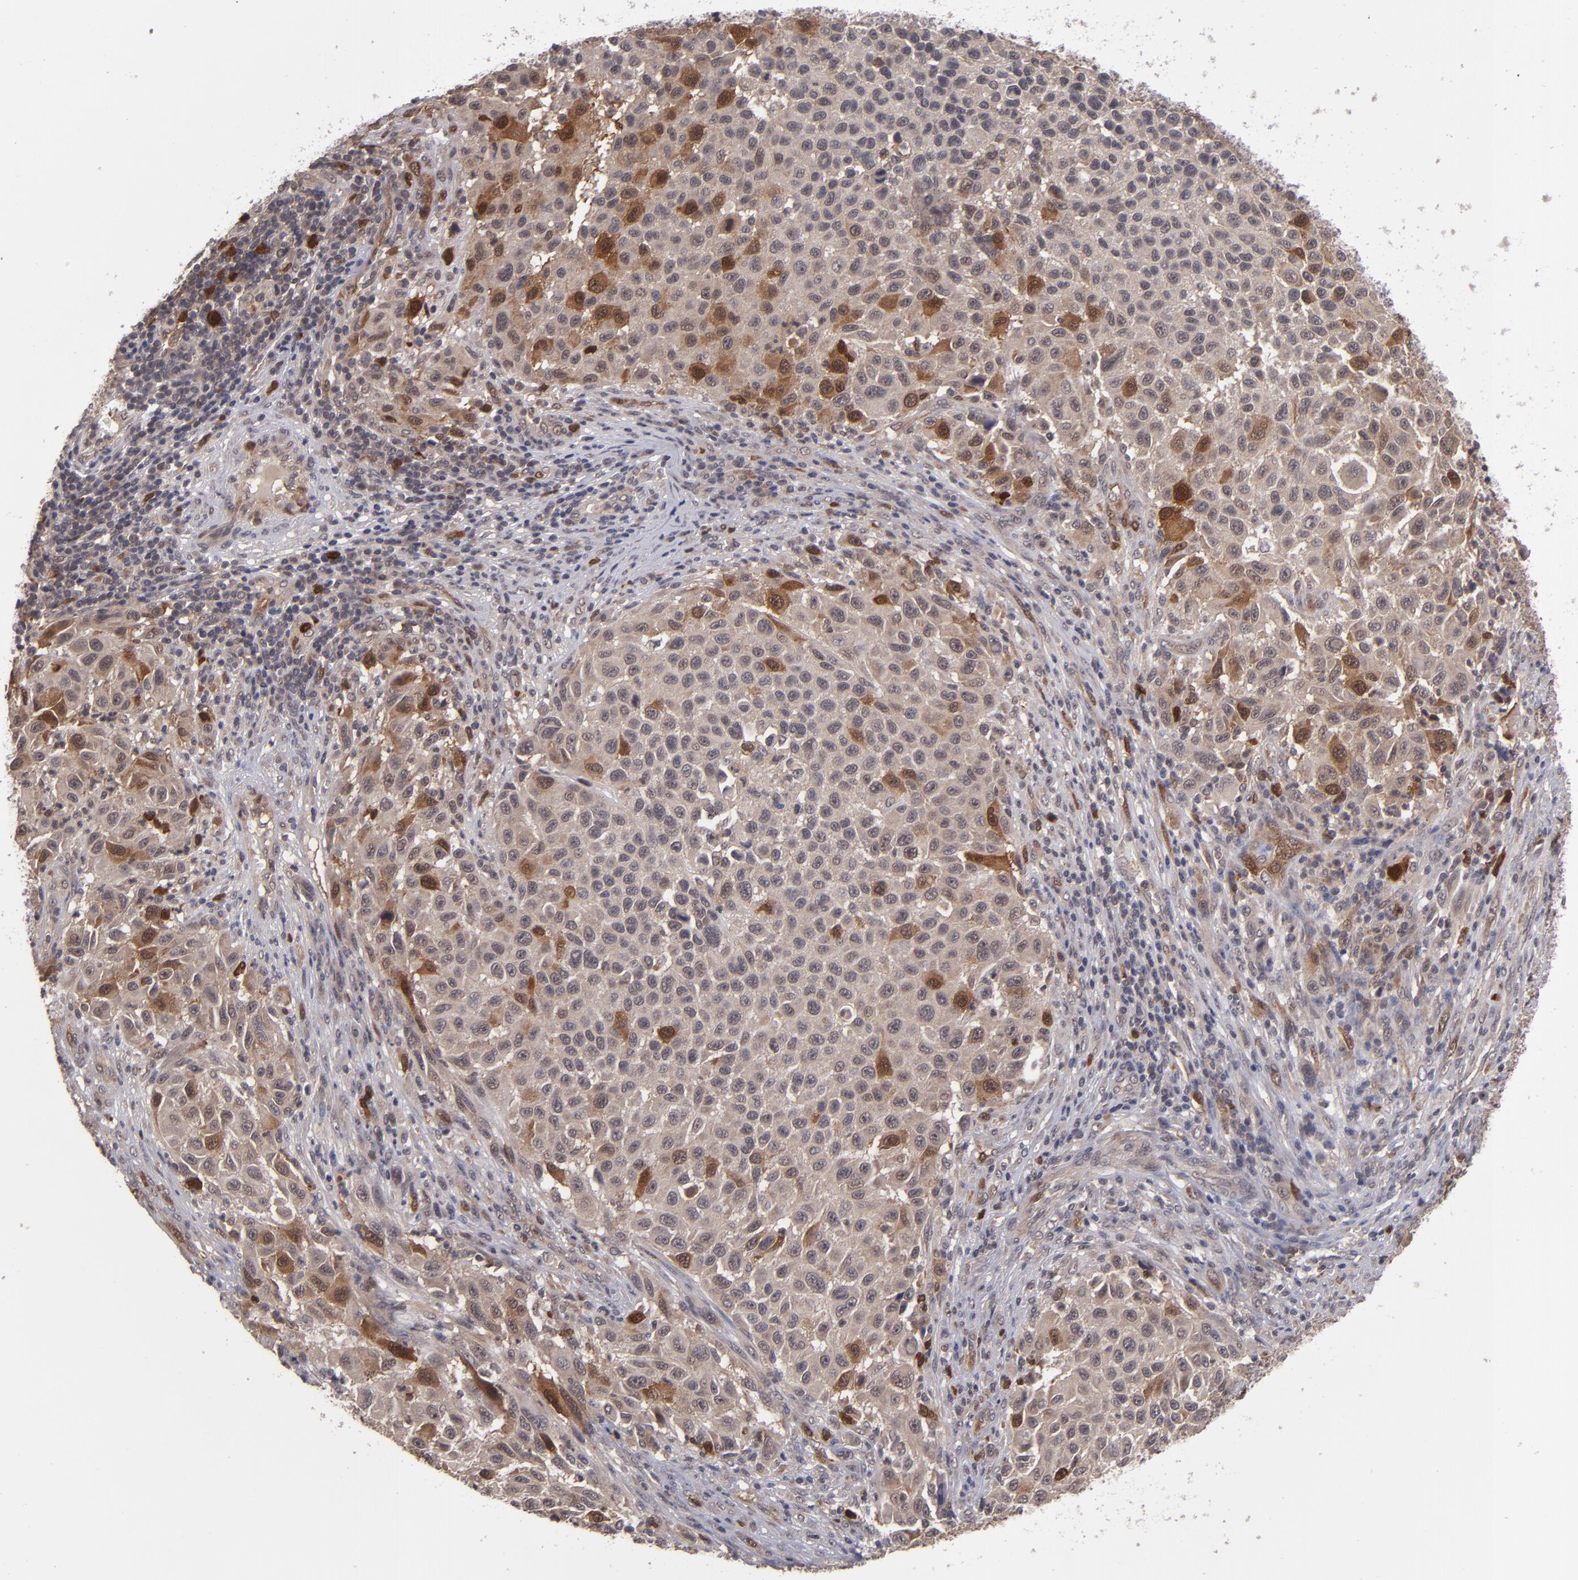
{"staining": {"intensity": "moderate", "quantity": "25%-75%", "location": "cytoplasmic/membranous"}, "tissue": "melanoma", "cell_type": "Tumor cells", "image_type": "cancer", "snomed": [{"axis": "morphology", "description": "Malignant melanoma, Metastatic site"}, {"axis": "topography", "description": "Lymph node"}], "caption": "Immunohistochemical staining of human malignant melanoma (metastatic site) demonstrates moderate cytoplasmic/membranous protein staining in approximately 25%-75% of tumor cells.", "gene": "TYMS", "patient": {"sex": "male", "age": 61}}